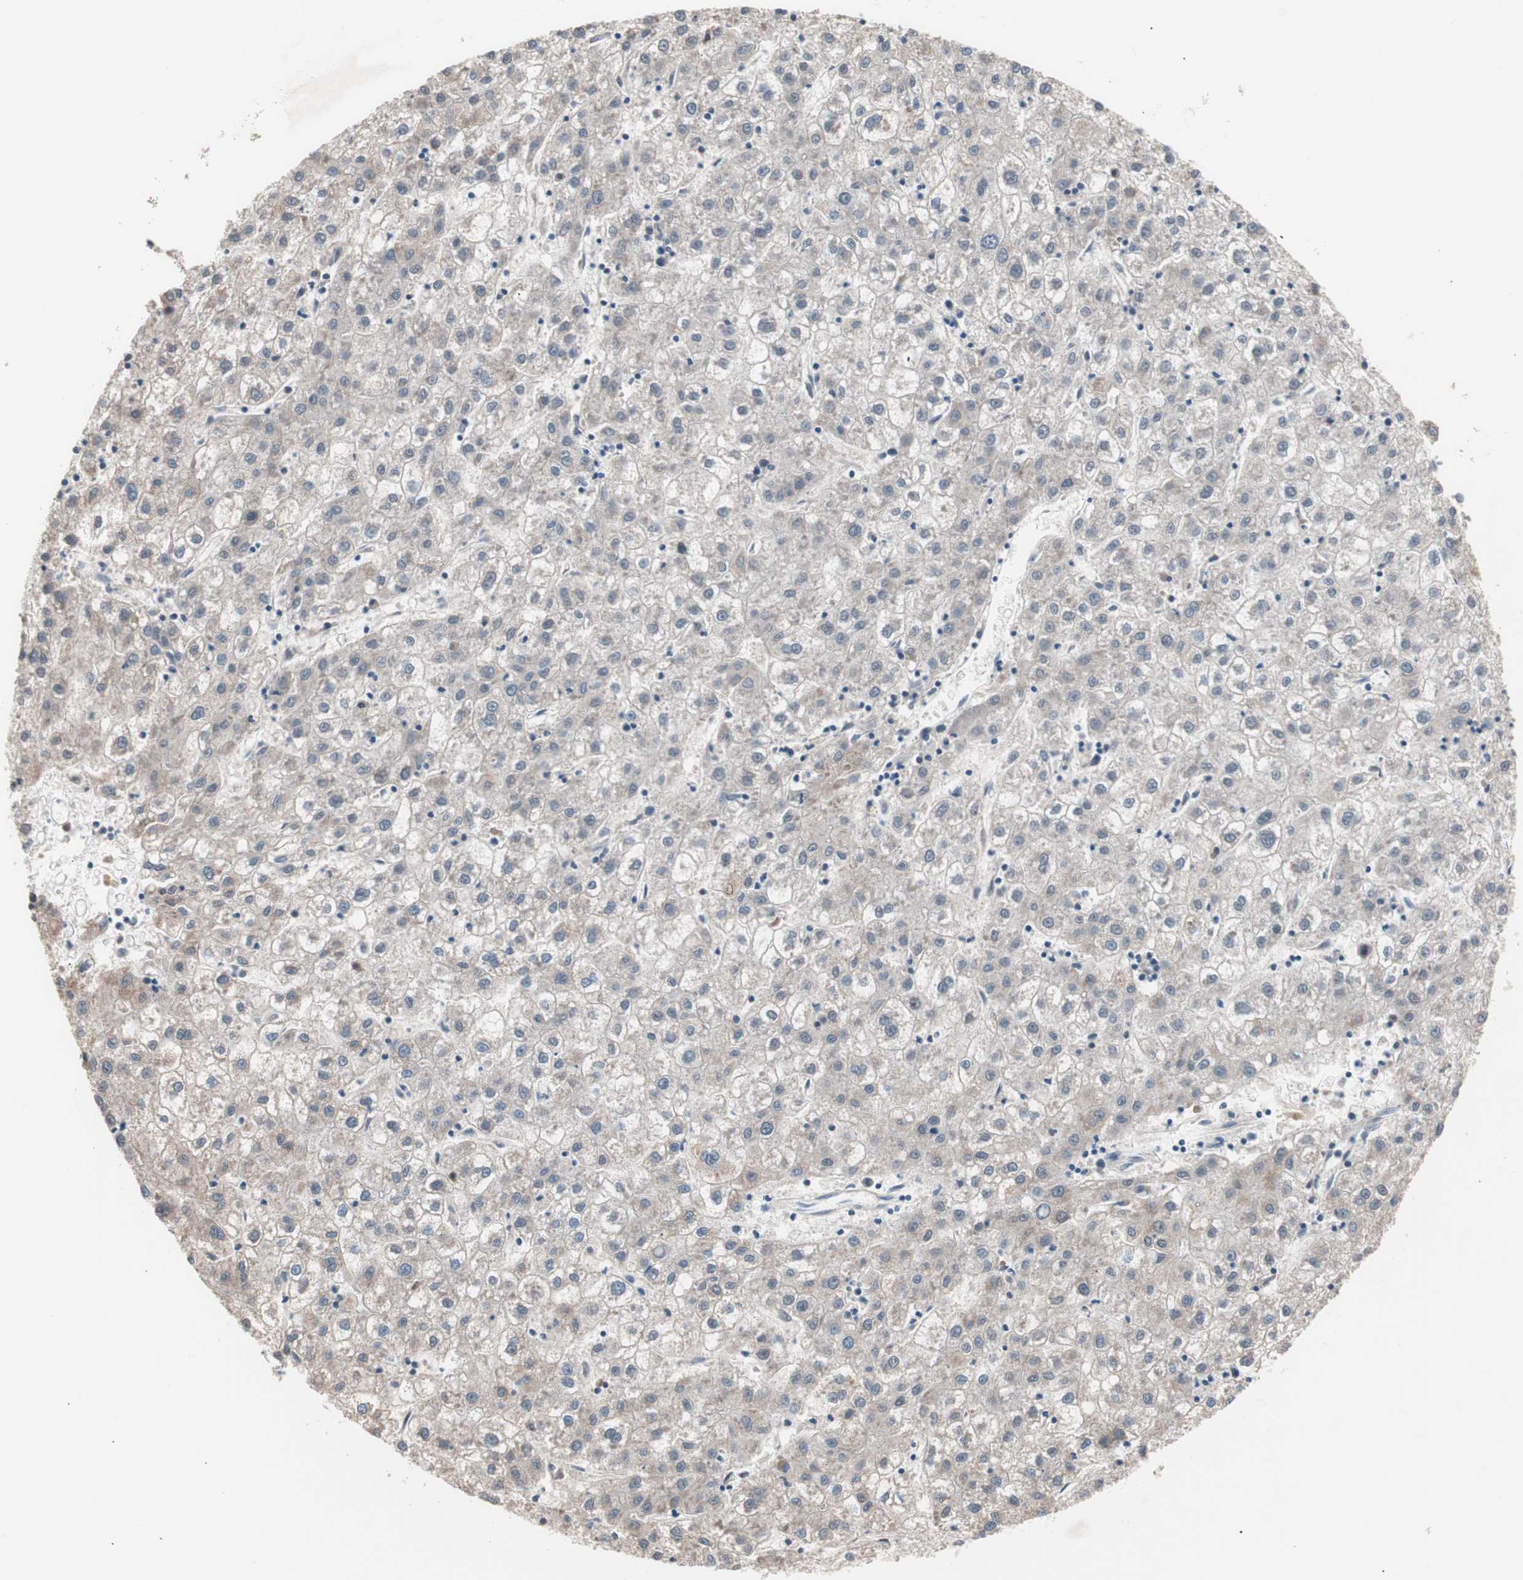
{"staining": {"intensity": "weak", "quantity": "<25%", "location": "cytoplasmic/membranous"}, "tissue": "liver cancer", "cell_type": "Tumor cells", "image_type": "cancer", "snomed": [{"axis": "morphology", "description": "Carcinoma, Hepatocellular, NOS"}, {"axis": "topography", "description": "Liver"}], "caption": "This is an immunohistochemistry image of human hepatocellular carcinoma (liver). There is no positivity in tumor cells.", "gene": "LIG3", "patient": {"sex": "male", "age": 72}}